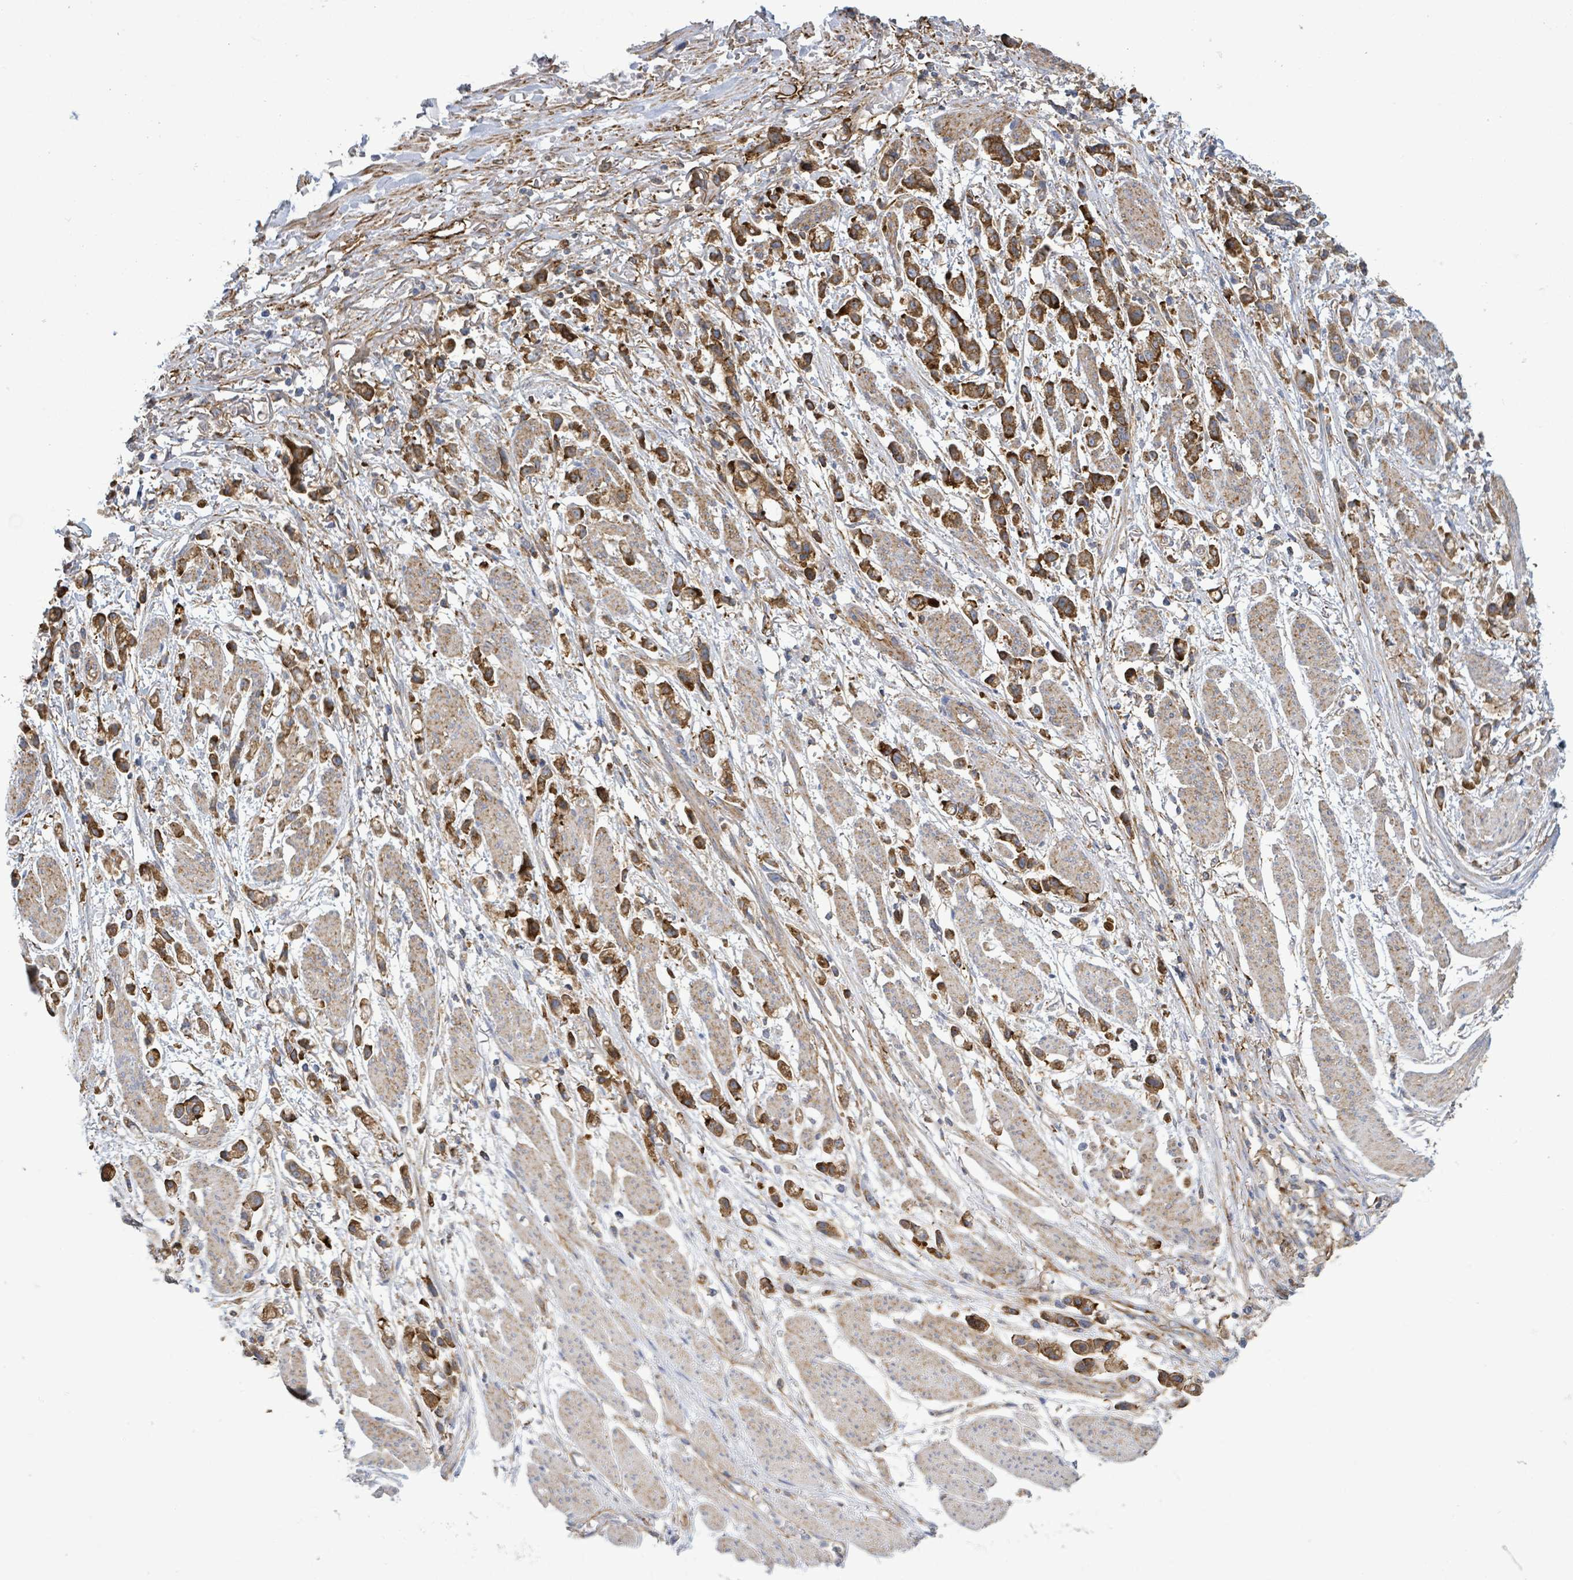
{"staining": {"intensity": "moderate", "quantity": ">75%", "location": "cytoplasmic/membranous"}, "tissue": "stomach cancer", "cell_type": "Tumor cells", "image_type": "cancer", "snomed": [{"axis": "morphology", "description": "Adenocarcinoma, NOS"}, {"axis": "topography", "description": "Stomach"}], "caption": "DAB immunohistochemical staining of stomach cancer reveals moderate cytoplasmic/membranous protein staining in about >75% of tumor cells. (Brightfield microscopy of DAB IHC at high magnification).", "gene": "EGFL7", "patient": {"sex": "female", "age": 81}}